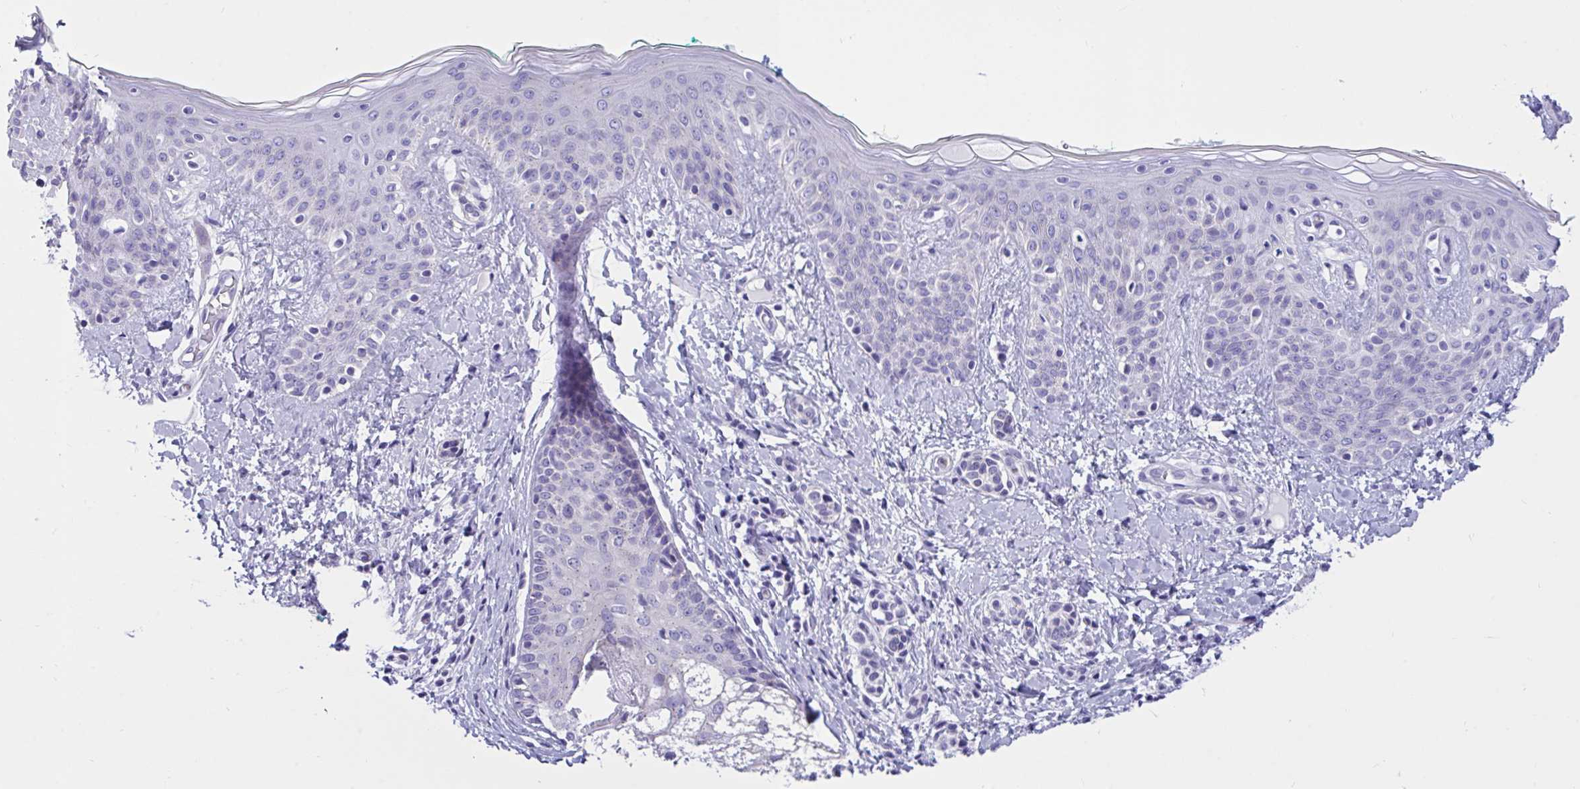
{"staining": {"intensity": "negative", "quantity": "none", "location": "none"}, "tissue": "skin", "cell_type": "Fibroblasts", "image_type": "normal", "snomed": [{"axis": "morphology", "description": "Normal tissue, NOS"}, {"axis": "topography", "description": "Skin"}], "caption": "A high-resolution histopathology image shows IHC staining of normal skin, which displays no significant positivity in fibroblasts.", "gene": "RNASE3", "patient": {"sex": "male", "age": 16}}